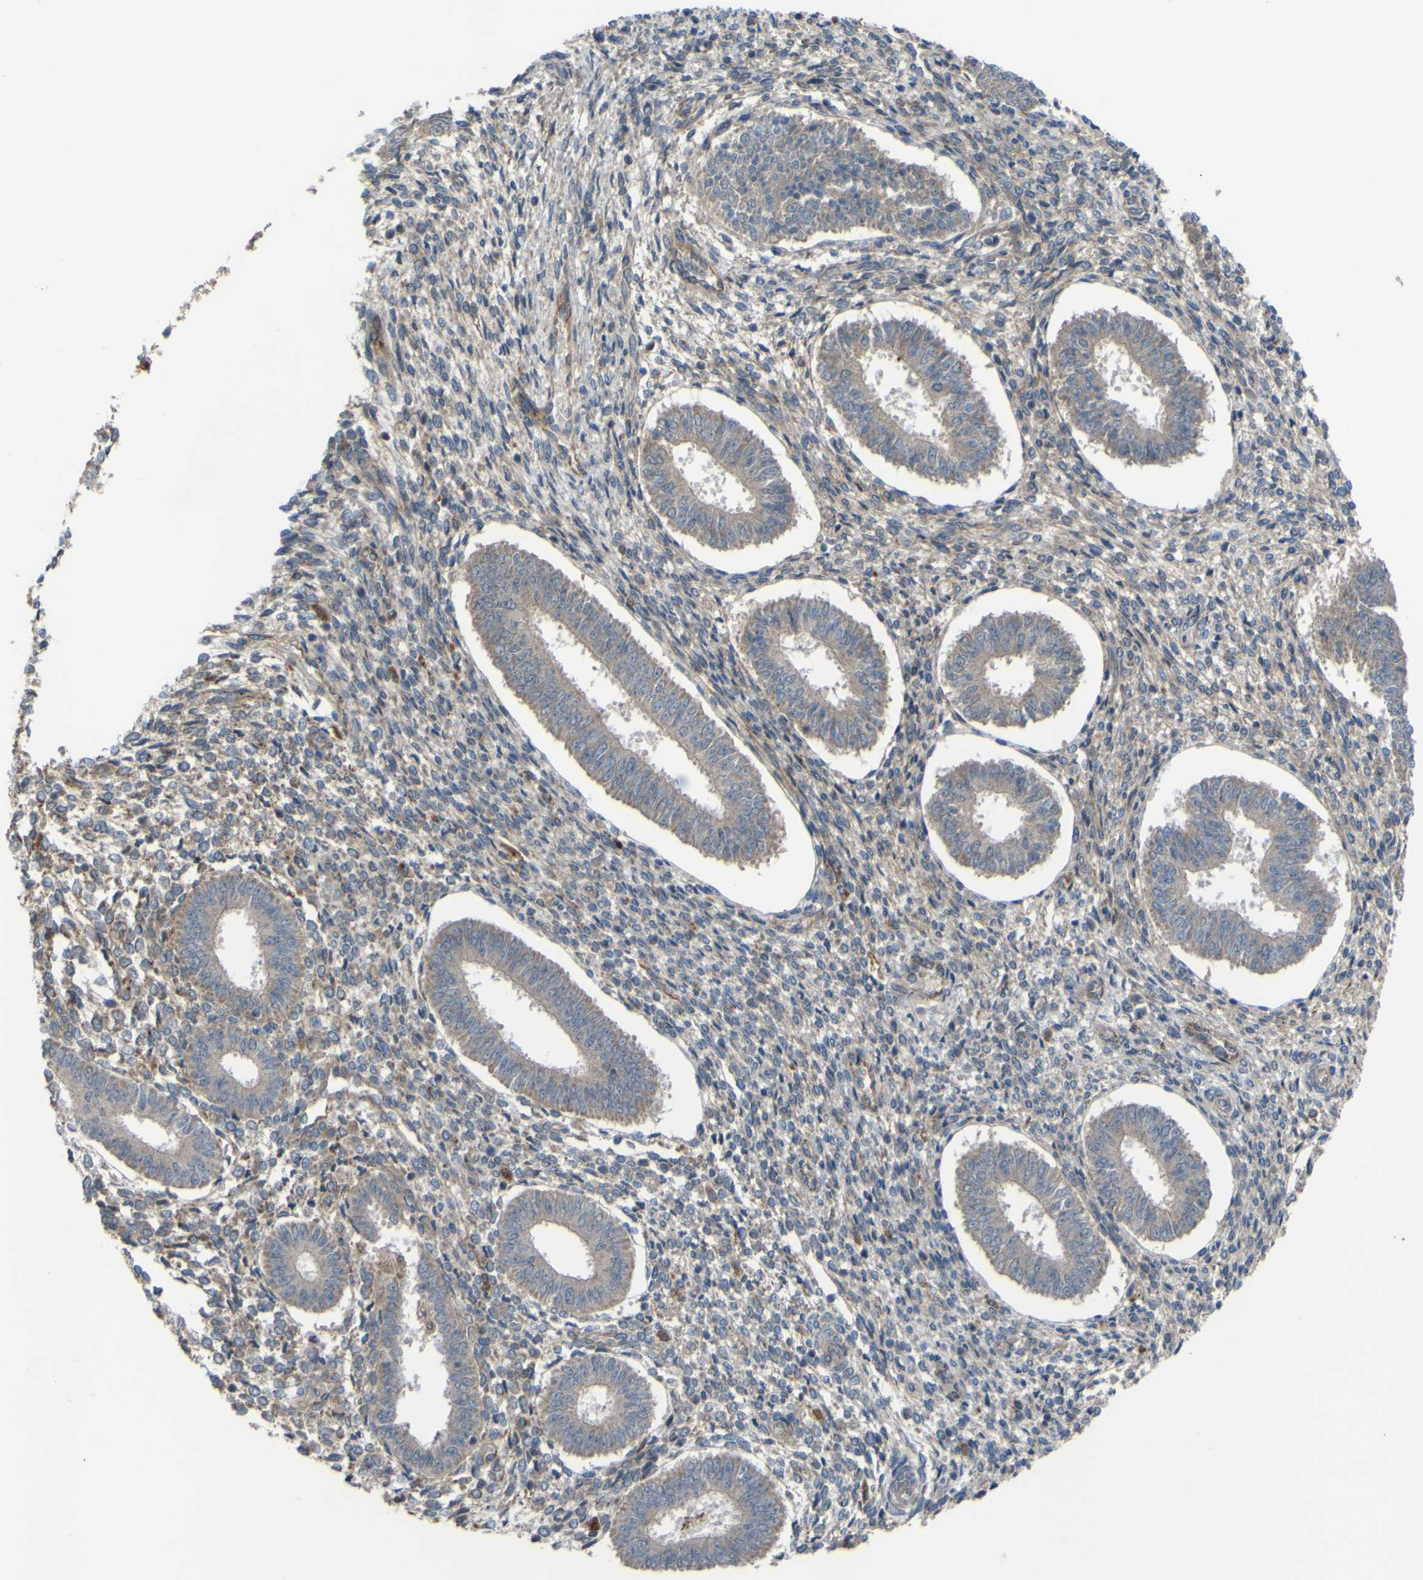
{"staining": {"intensity": "weak", "quantity": "25%-75%", "location": "cytoplasmic/membranous"}, "tissue": "endometrium", "cell_type": "Cells in endometrial stroma", "image_type": "normal", "snomed": [{"axis": "morphology", "description": "Normal tissue, NOS"}, {"axis": "topography", "description": "Endometrium"}], "caption": "Immunohistochemical staining of unremarkable human endometrium demonstrates 25%-75% levels of weak cytoplasmic/membranous protein staining in about 25%-75% of cells in endometrial stroma.", "gene": "GPLD1", "patient": {"sex": "female", "age": 35}}